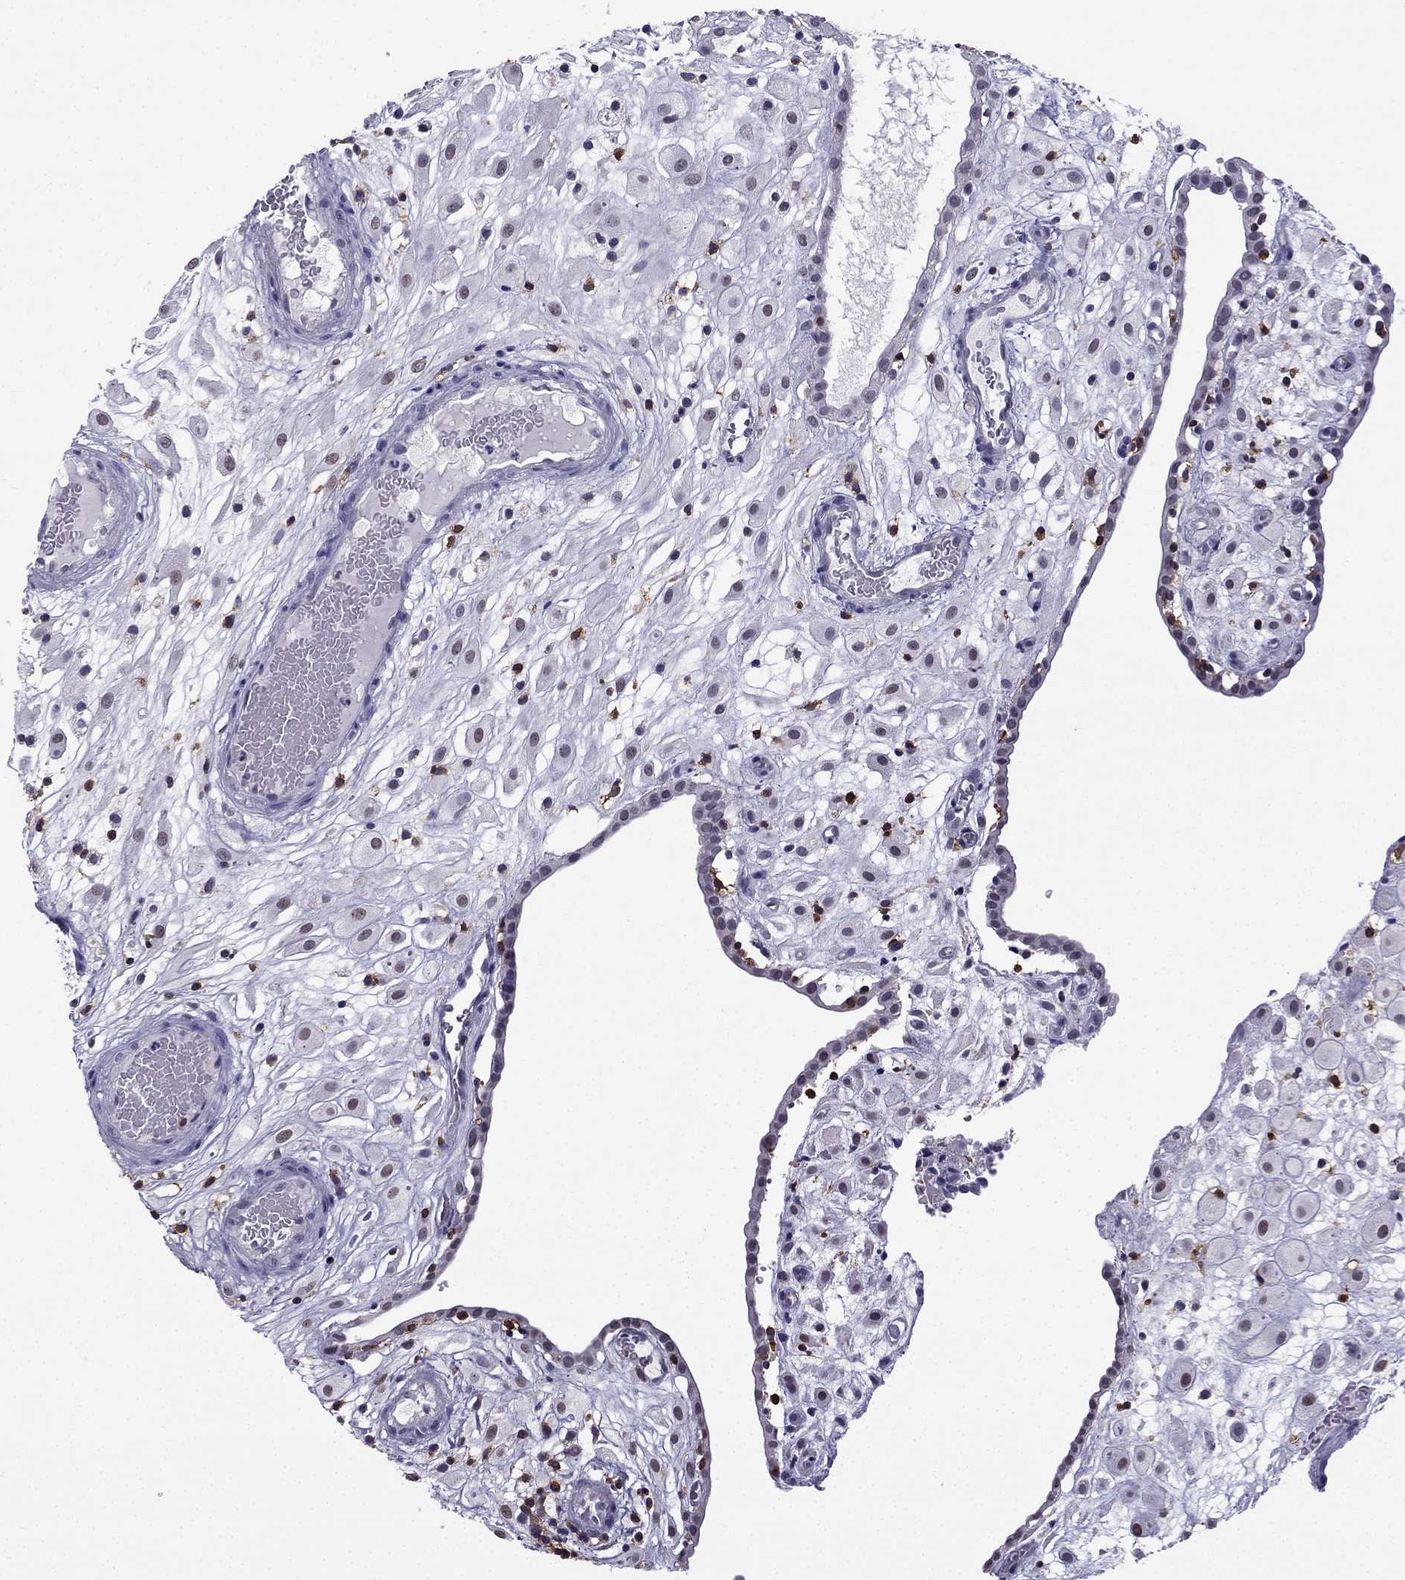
{"staining": {"intensity": "weak", "quantity": "<25%", "location": "nuclear"}, "tissue": "placenta", "cell_type": "Decidual cells", "image_type": "normal", "snomed": [{"axis": "morphology", "description": "Normal tissue, NOS"}, {"axis": "topography", "description": "Placenta"}], "caption": "A high-resolution image shows immunohistochemistry staining of normal placenta, which demonstrates no significant expression in decidual cells. (DAB IHC visualized using brightfield microscopy, high magnification).", "gene": "CCK", "patient": {"sex": "female", "age": 24}}